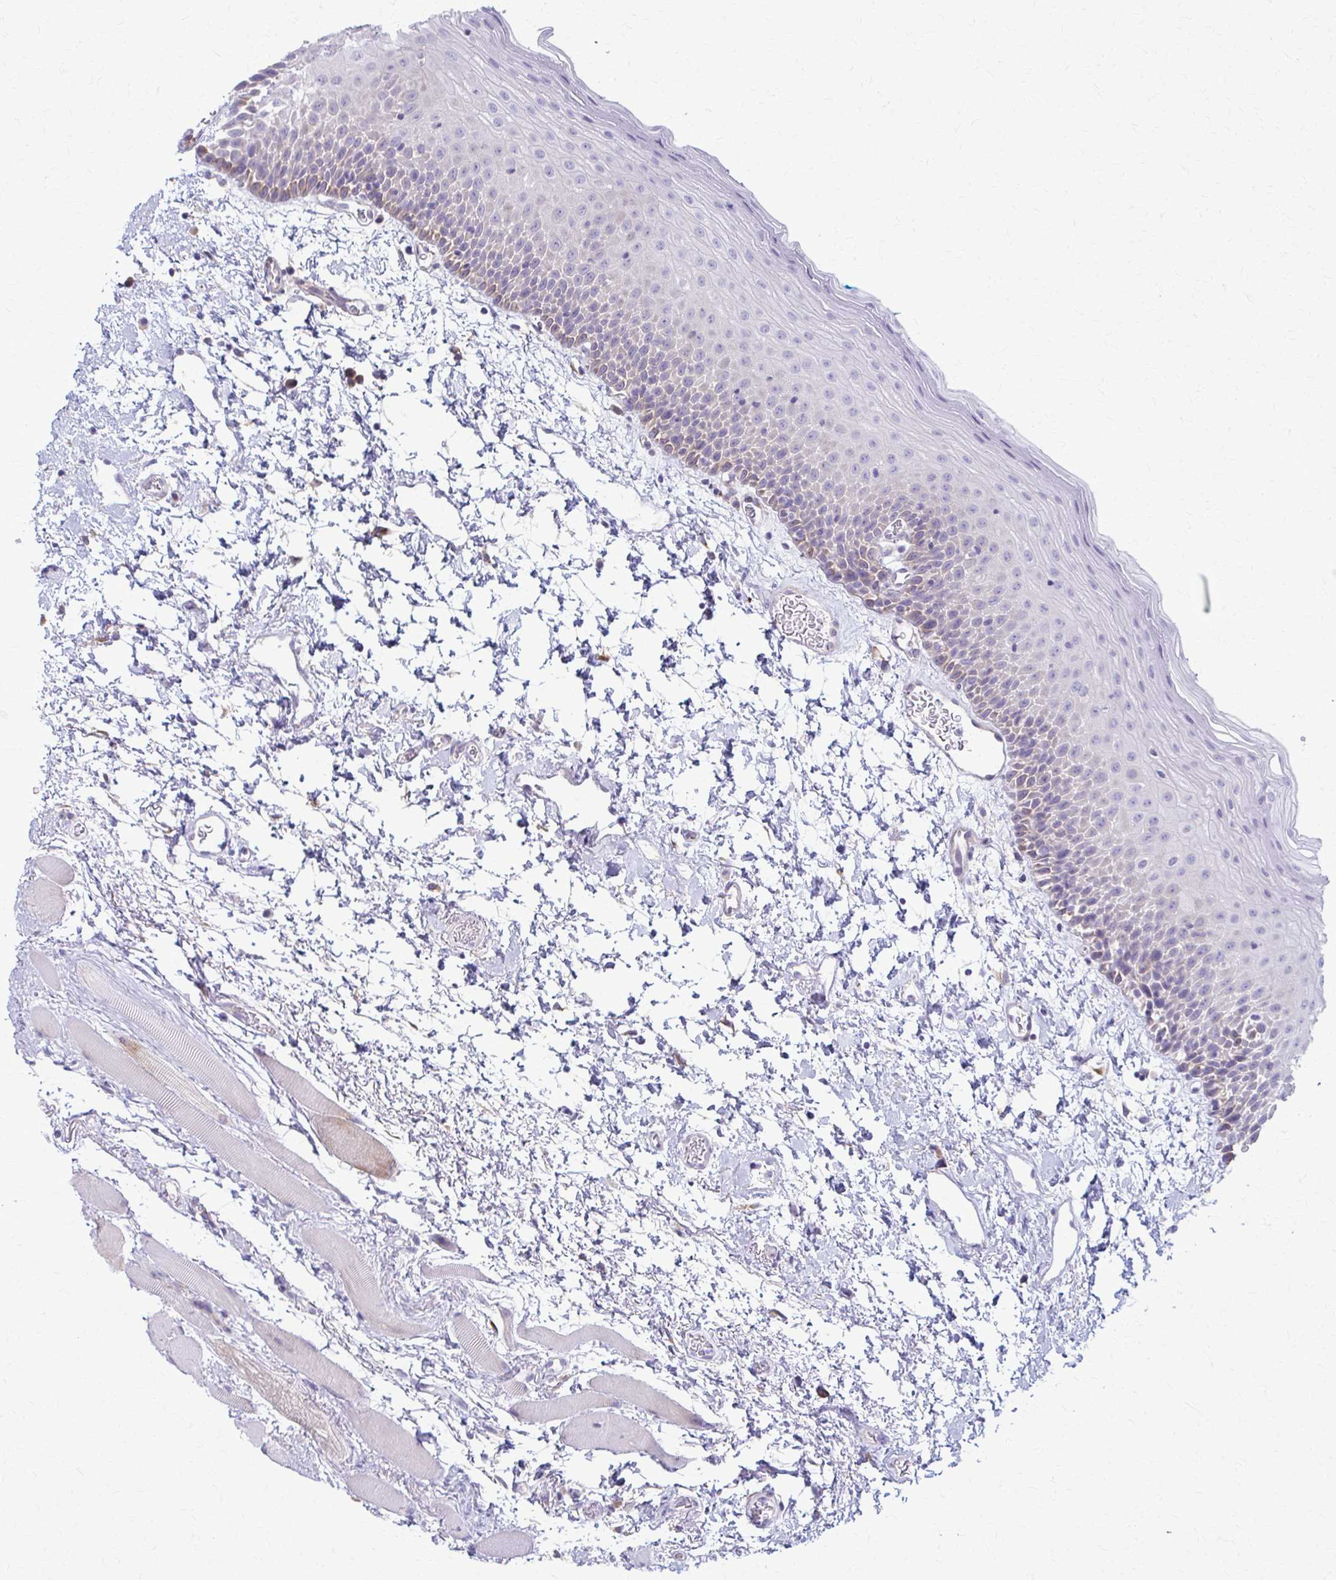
{"staining": {"intensity": "weak", "quantity": "<25%", "location": "cytoplasmic/membranous"}, "tissue": "oral mucosa", "cell_type": "Squamous epithelial cells", "image_type": "normal", "snomed": [{"axis": "morphology", "description": "Normal tissue, NOS"}, {"axis": "topography", "description": "Oral tissue"}], "caption": "High power microscopy micrograph of an IHC micrograph of normal oral mucosa, revealing no significant positivity in squamous epithelial cells. The staining is performed using DAB brown chromogen with nuclei counter-stained in using hematoxylin.", "gene": "PRKRA", "patient": {"sex": "female", "age": 82}}